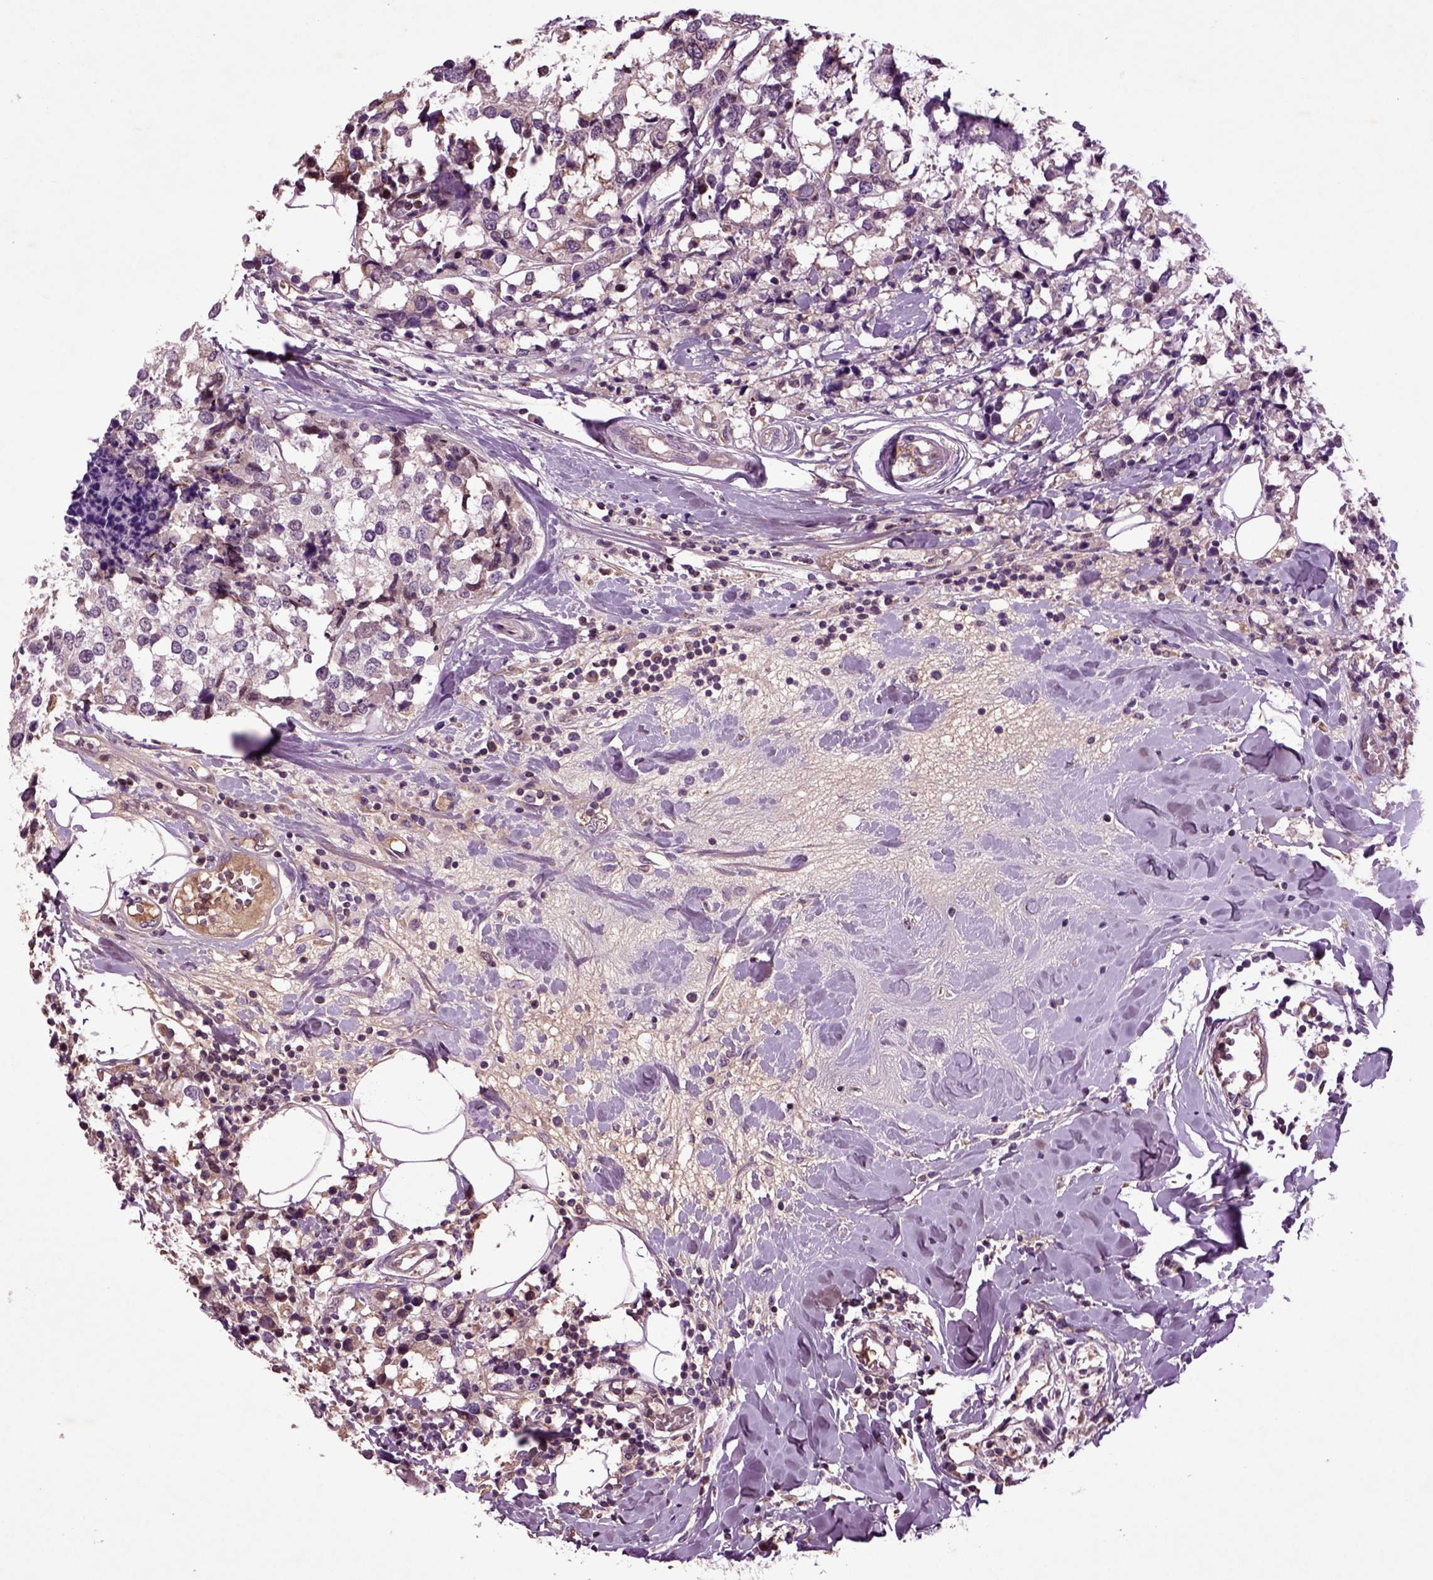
{"staining": {"intensity": "negative", "quantity": "none", "location": "none"}, "tissue": "breast cancer", "cell_type": "Tumor cells", "image_type": "cancer", "snomed": [{"axis": "morphology", "description": "Lobular carcinoma"}, {"axis": "topography", "description": "Breast"}], "caption": "The immunohistochemistry (IHC) image has no significant expression in tumor cells of breast lobular carcinoma tissue.", "gene": "SPON1", "patient": {"sex": "female", "age": 59}}